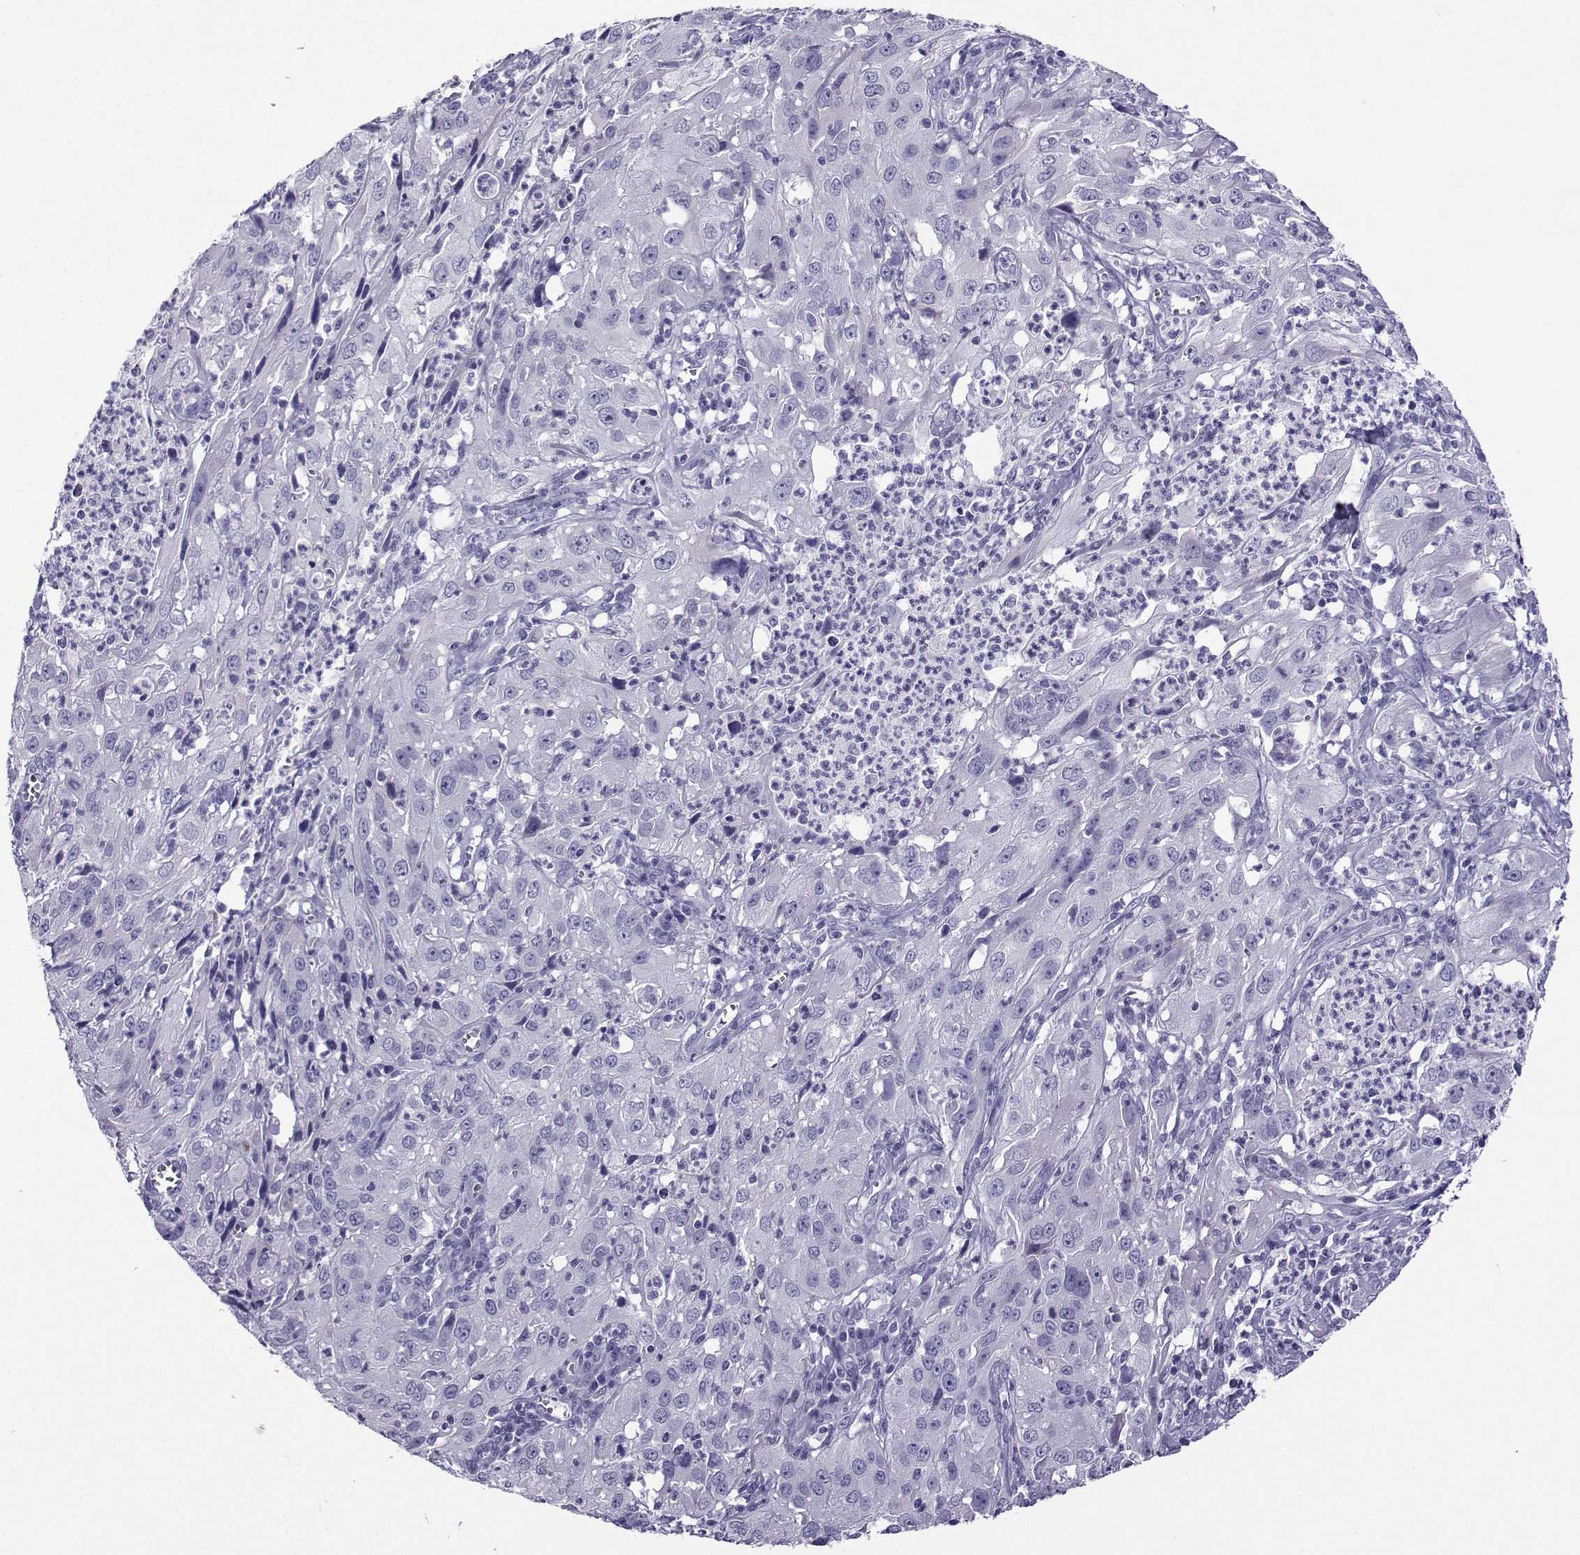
{"staining": {"intensity": "negative", "quantity": "none", "location": "none"}, "tissue": "cervical cancer", "cell_type": "Tumor cells", "image_type": "cancer", "snomed": [{"axis": "morphology", "description": "Squamous cell carcinoma, NOS"}, {"axis": "topography", "description": "Cervix"}], "caption": "Cervical cancer was stained to show a protein in brown. There is no significant positivity in tumor cells.", "gene": "CRYBB1", "patient": {"sex": "female", "age": 32}}